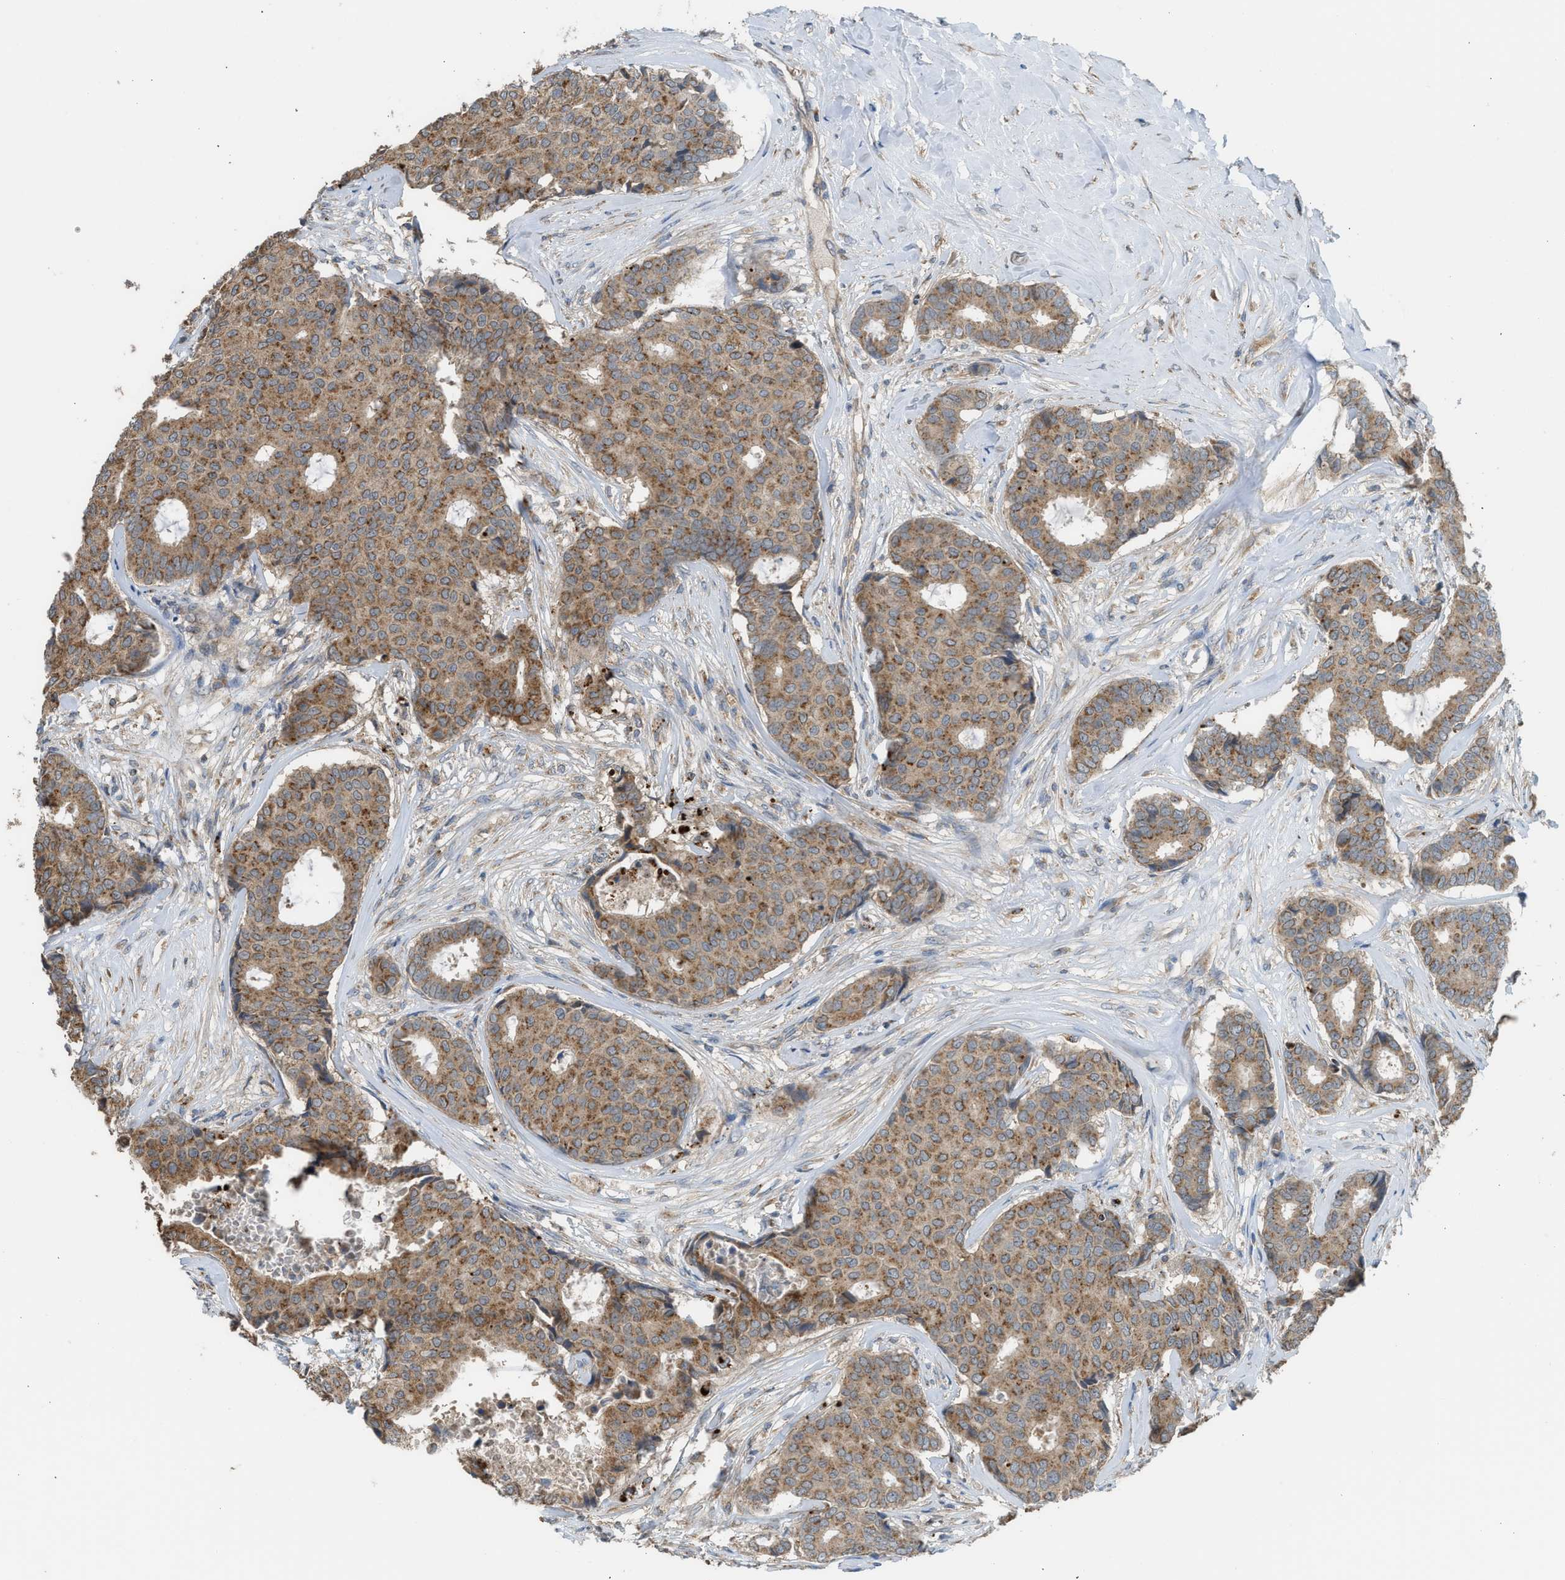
{"staining": {"intensity": "moderate", "quantity": ">75%", "location": "cytoplasmic/membranous"}, "tissue": "breast cancer", "cell_type": "Tumor cells", "image_type": "cancer", "snomed": [{"axis": "morphology", "description": "Duct carcinoma"}, {"axis": "topography", "description": "Breast"}], "caption": "Breast cancer (invasive ductal carcinoma) stained for a protein demonstrates moderate cytoplasmic/membranous positivity in tumor cells.", "gene": "STARD3", "patient": {"sex": "female", "age": 75}}